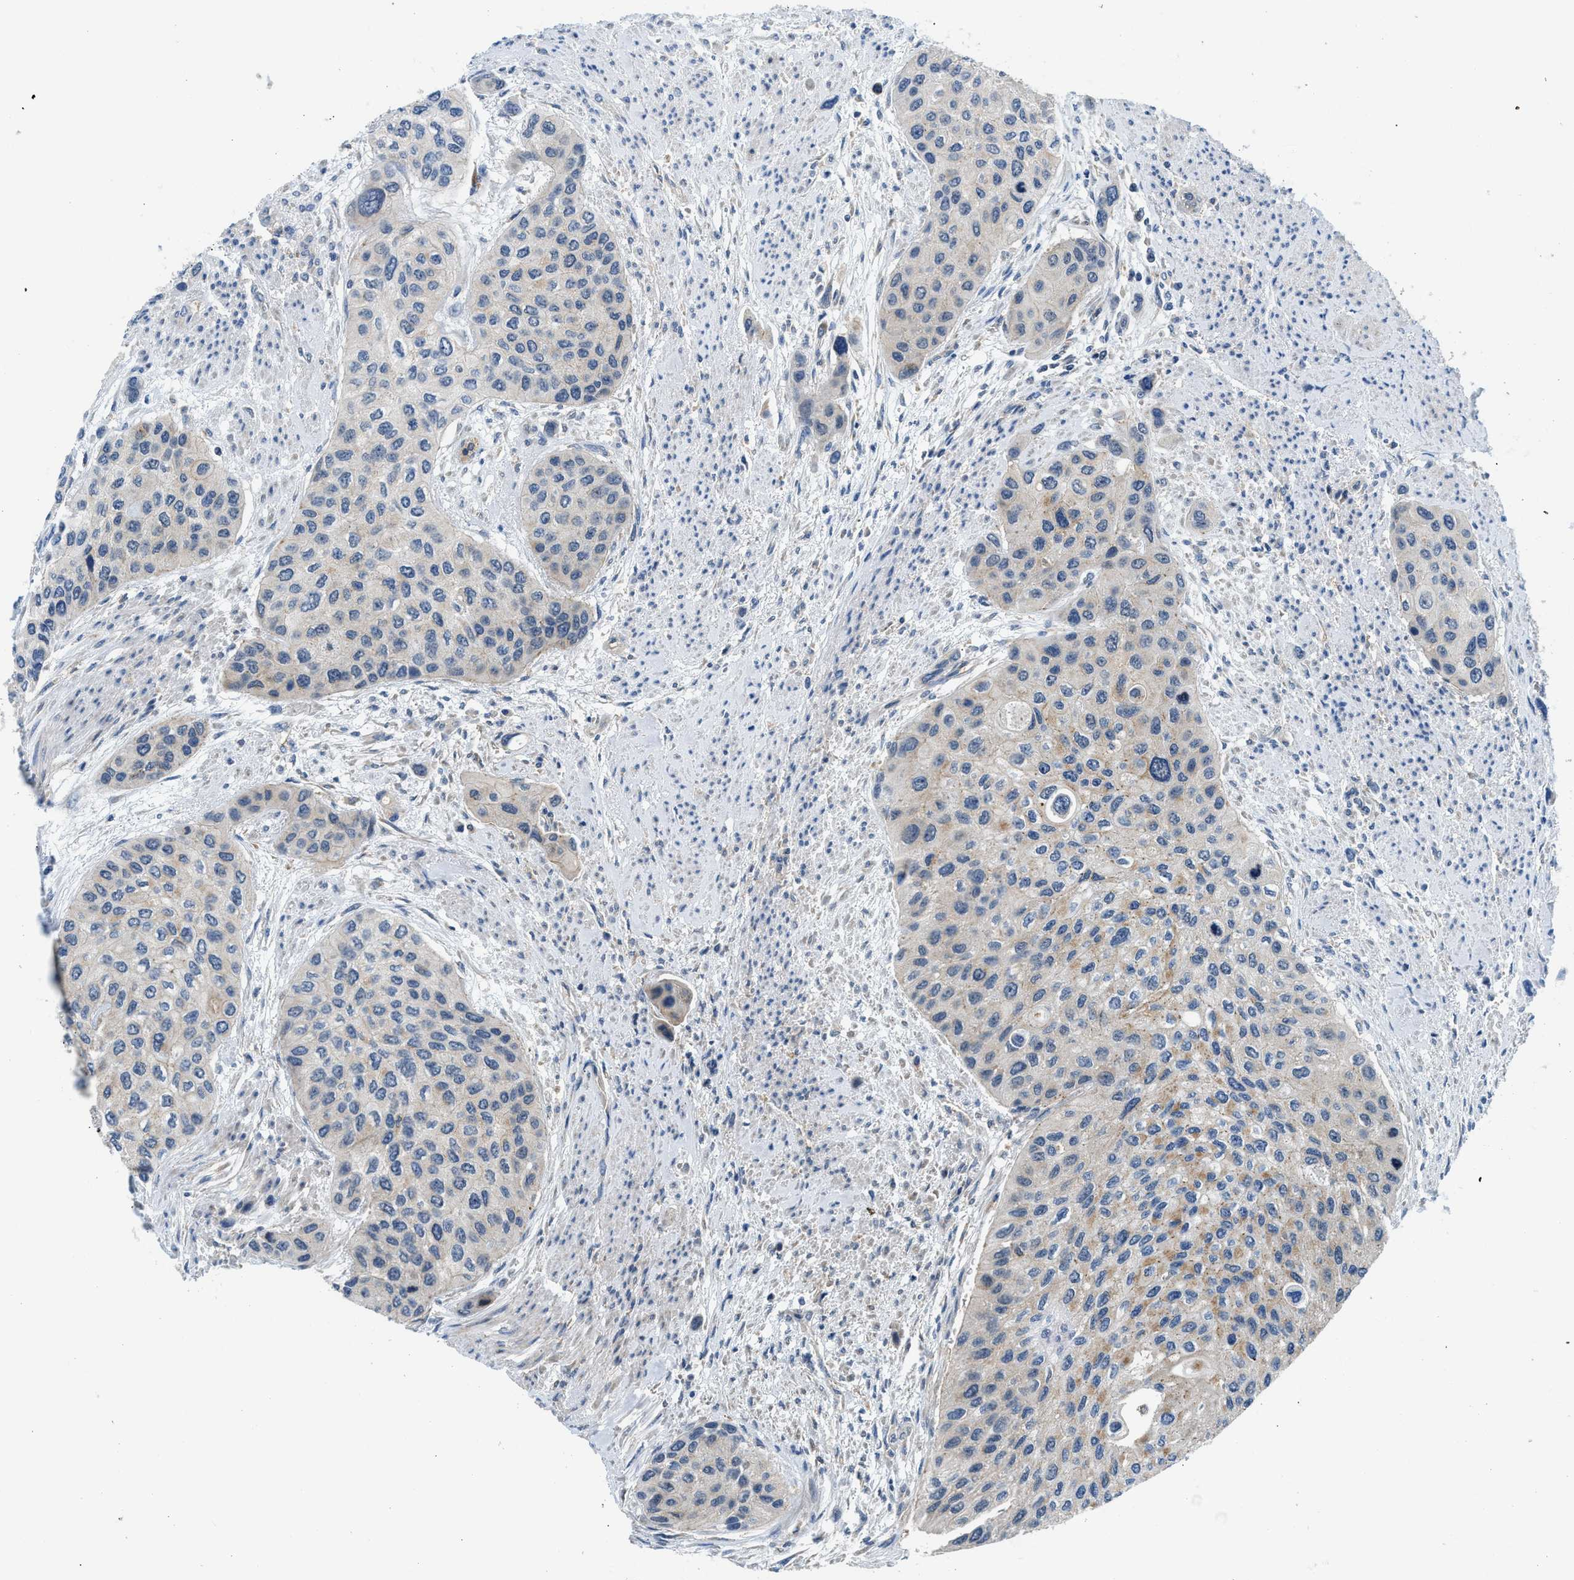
{"staining": {"intensity": "moderate", "quantity": "<25%", "location": "cytoplasmic/membranous"}, "tissue": "urothelial cancer", "cell_type": "Tumor cells", "image_type": "cancer", "snomed": [{"axis": "morphology", "description": "Urothelial carcinoma, High grade"}, {"axis": "topography", "description": "Urinary bladder"}], "caption": "Immunohistochemistry photomicrograph of neoplastic tissue: human urothelial carcinoma (high-grade) stained using IHC demonstrates low levels of moderate protein expression localized specifically in the cytoplasmic/membranous of tumor cells, appearing as a cytoplasmic/membranous brown color.", "gene": "LPIN2", "patient": {"sex": "female", "age": 56}}